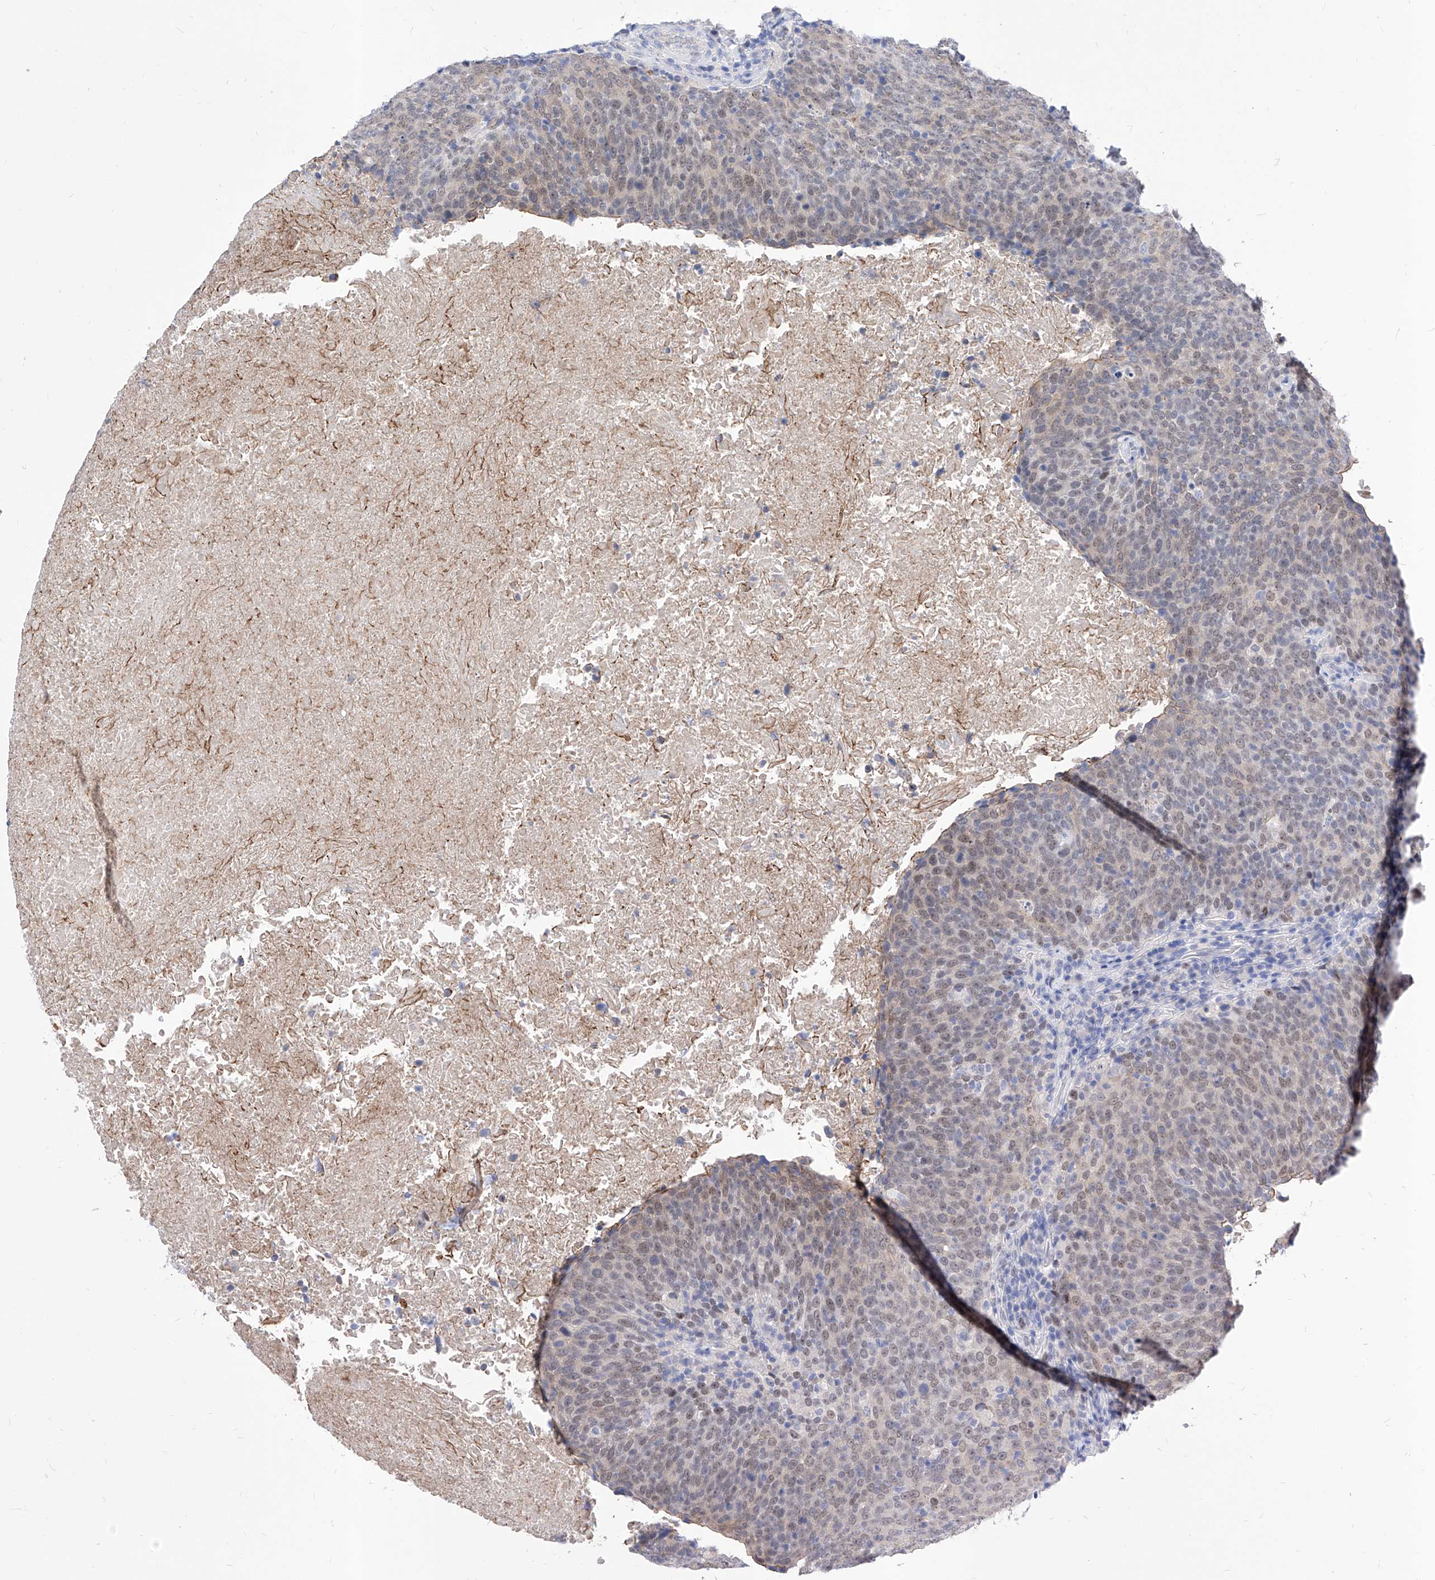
{"staining": {"intensity": "weak", "quantity": "25%-75%", "location": "cytoplasmic/membranous,nuclear"}, "tissue": "head and neck cancer", "cell_type": "Tumor cells", "image_type": "cancer", "snomed": [{"axis": "morphology", "description": "Squamous cell carcinoma, NOS"}, {"axis": "morphology", "description": "Squamous cell carcinoma, metastatic, NOS"}, {"axis": "topography", "description": "Lymph node"}, {"axis": "topography", "description": "Head-Neck"}], "caption": "Squamous cell carcinoma (head and neck) was stained to show a protein in brown. There is low levels of weak cytoplasmic/membranous and nuclear staining in about 25%-75% of tumor cells.", "gene": "VAX1", "patient": {"sex": "male", "age": 62}}